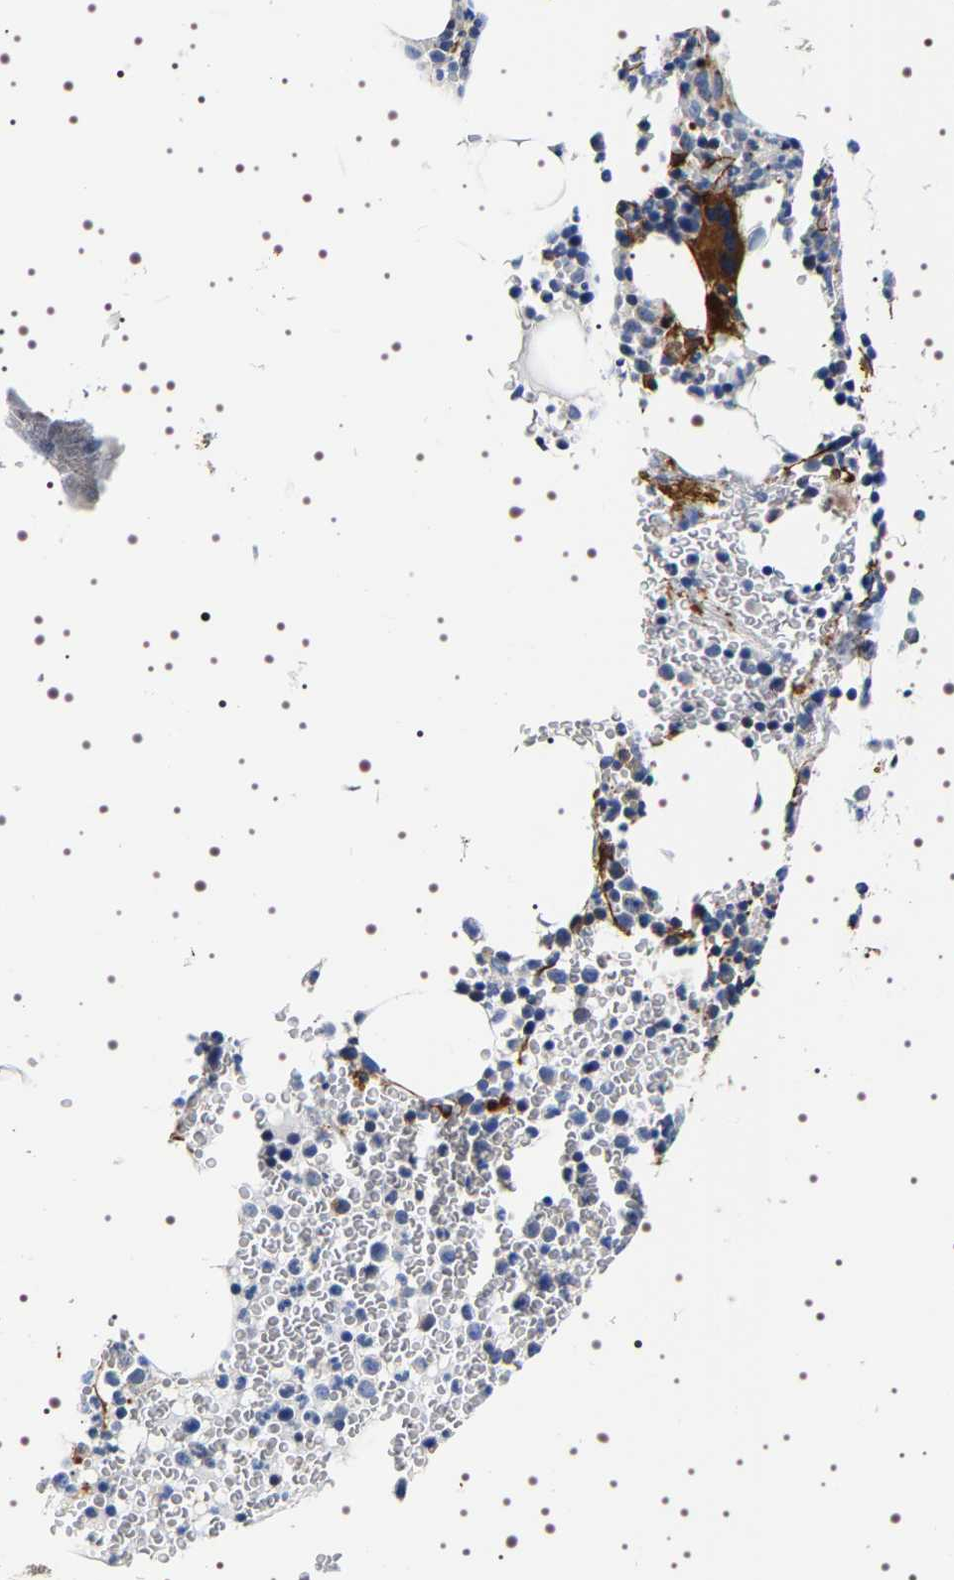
{"staining": {"intensity": "strong", "quantity": "<25%", "location": "cytoplasmic/membranous"}, "tissue": "bone marrow", "cell_type": "Hematopoietic cells", "image_type": "normal", "snomed": [{"axis": "morphology", "description": "Normal tissue, NOS"}, {"axis": "morphology", "description": "Inflammation, NOS"}, {"axis": "topography", "description": "Bone marrow"}], "caption": "Brown immunohistochemical staining in benign bone marrow demonstrates strong cytoplasmic/membranous staining in about <25% of hematopoietic cells.", "gene": "SQLE", "patient": {"sex": "female", "age": 67}}